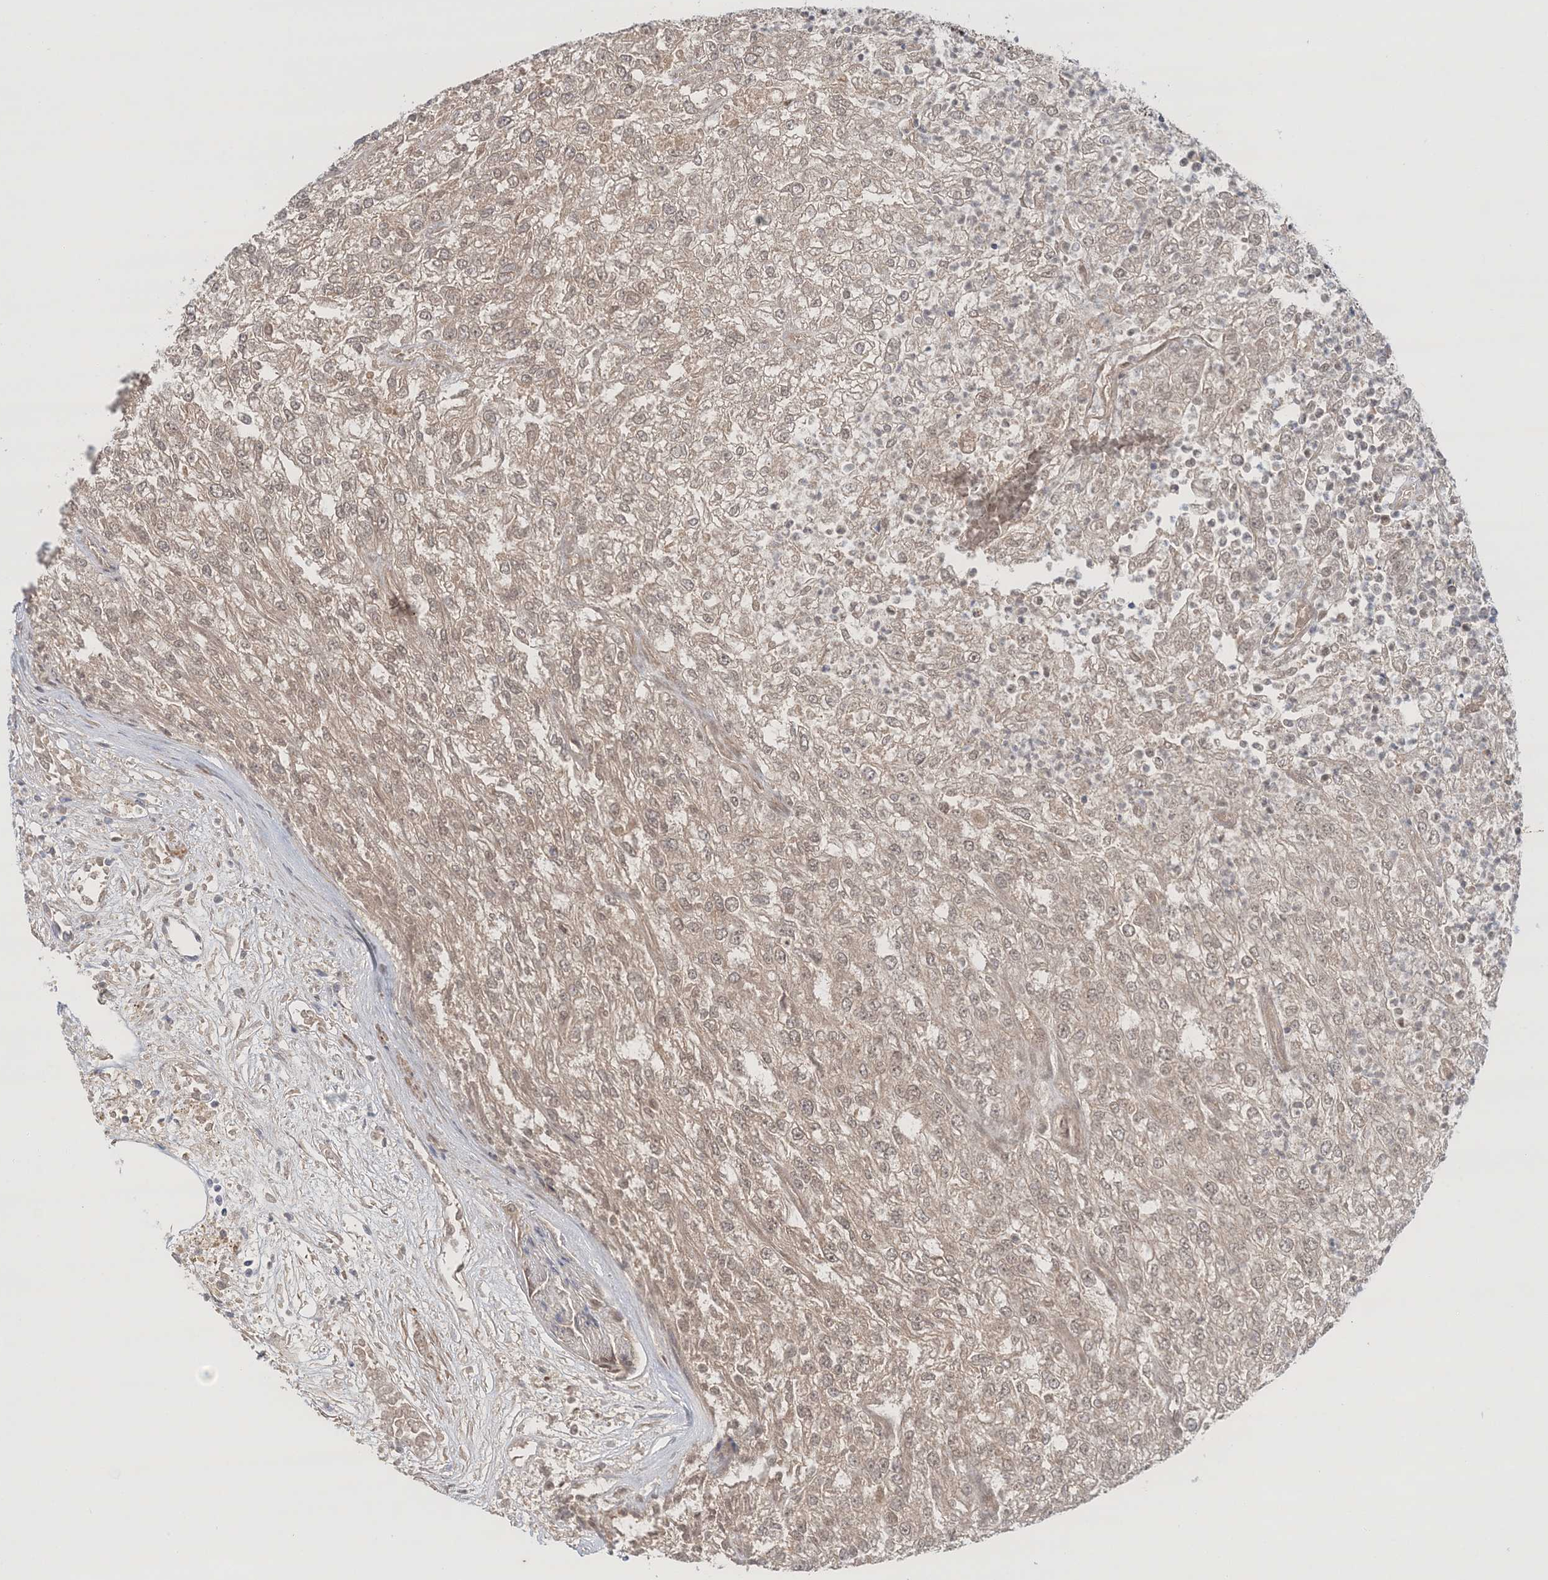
{"staining": {"intensity": "moderate", "quantity": "<25%", "location": "nuclear"}, "tissue": "renal cancer", "cell_type": "Tumor cells", "image_type": "cancer", "snomed": [{"axis": "morphology", "description": "Adenocarcinoma, NOS"}, {"axis": "topography", "description": "Kidney"}], "caption": "Tumor cells display low levels of moderate nuclear positivity in approximately <25% of cells in renal cancer. Nuclei are stained in blue.", "gene": "NOA1", "patient": {"sex": "female", "age": 54}}